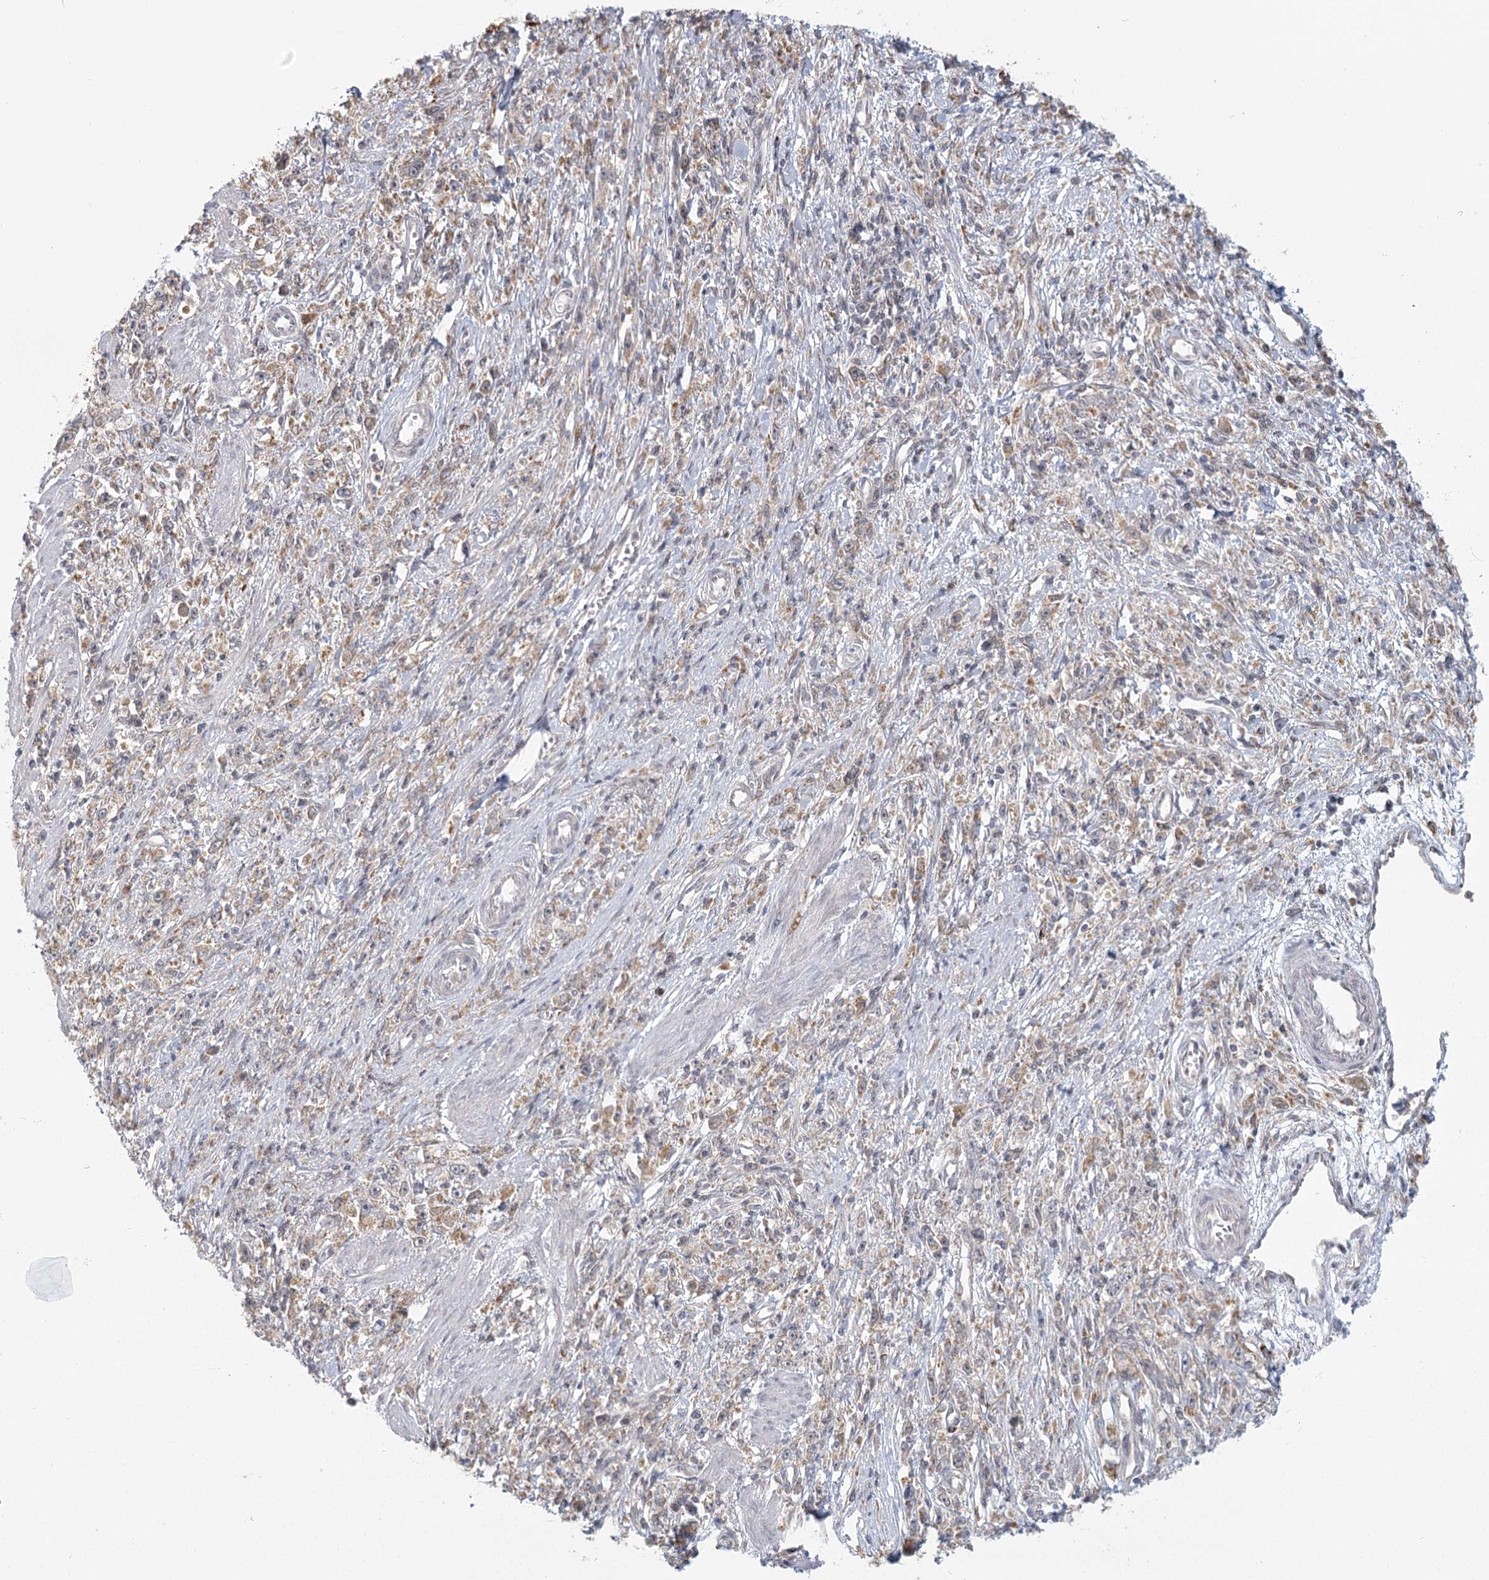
{"staining": {"intensity": "weak", "quantity": "25%-75%", "location": "cytoplasmic/membranous"}, "tissue": "stomach cancer", "cell_type": "Tumor cells", "image_type": "cancer", "snomed": [{"axis": "morphology", "description": "Adenocarcinoma, NOS"}, {"axis": "topography", "description": "Stomach"}], "caption": "Weak cytoplasmic/membranous protein expression is identified in about 25%-75% of tumor cells in stomach cancer.", "gene": "LACTB", "patient": {"sex": "female", "age": 59}}